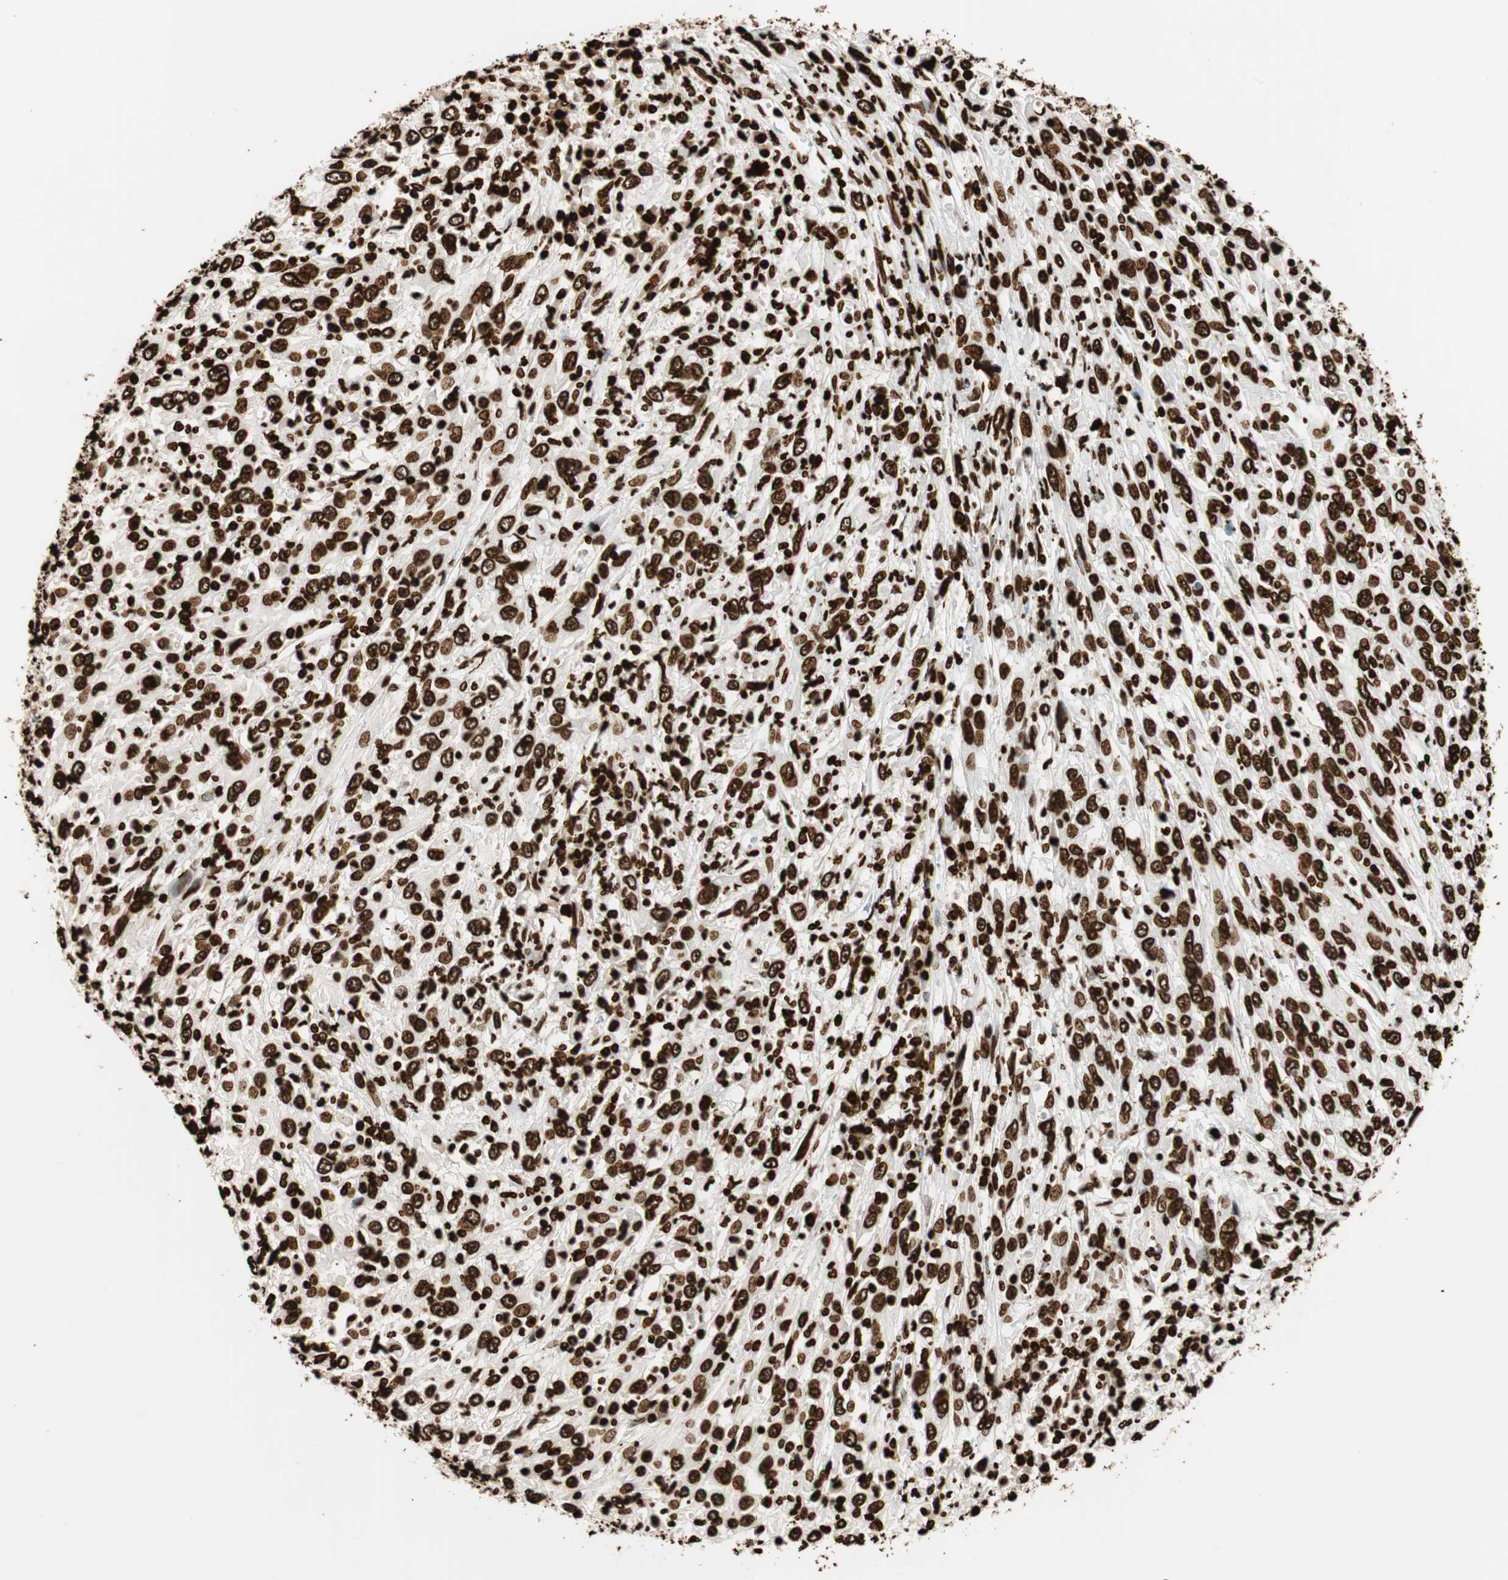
{"staining": {"intensity": "strong", "quantity": ">75%", "location": "nuclear"}, "tissue": "cervical cancer", "cell_type": "Tumor cells", "image_type": "cancer", "snomed": [{"axis": "morphology", "description": "Squamous cell carcinoma, NOS"}, {"axis": "topography", "description": "Cervix"}], "caption": "DAB immunohistochemical staining of cervical cancer (squamous cell carcinoma) exhibits strong nuclear protein expression in approximately >75% of tumor cells. The protein is stained brown, and the nuclei are stained in blue (DAB (3,3'-diaminobenzidine) IHC with brightfield microscopy, high magnification).", "gene": "GLI2", "patient": {"sex": "female", "age": 46}}